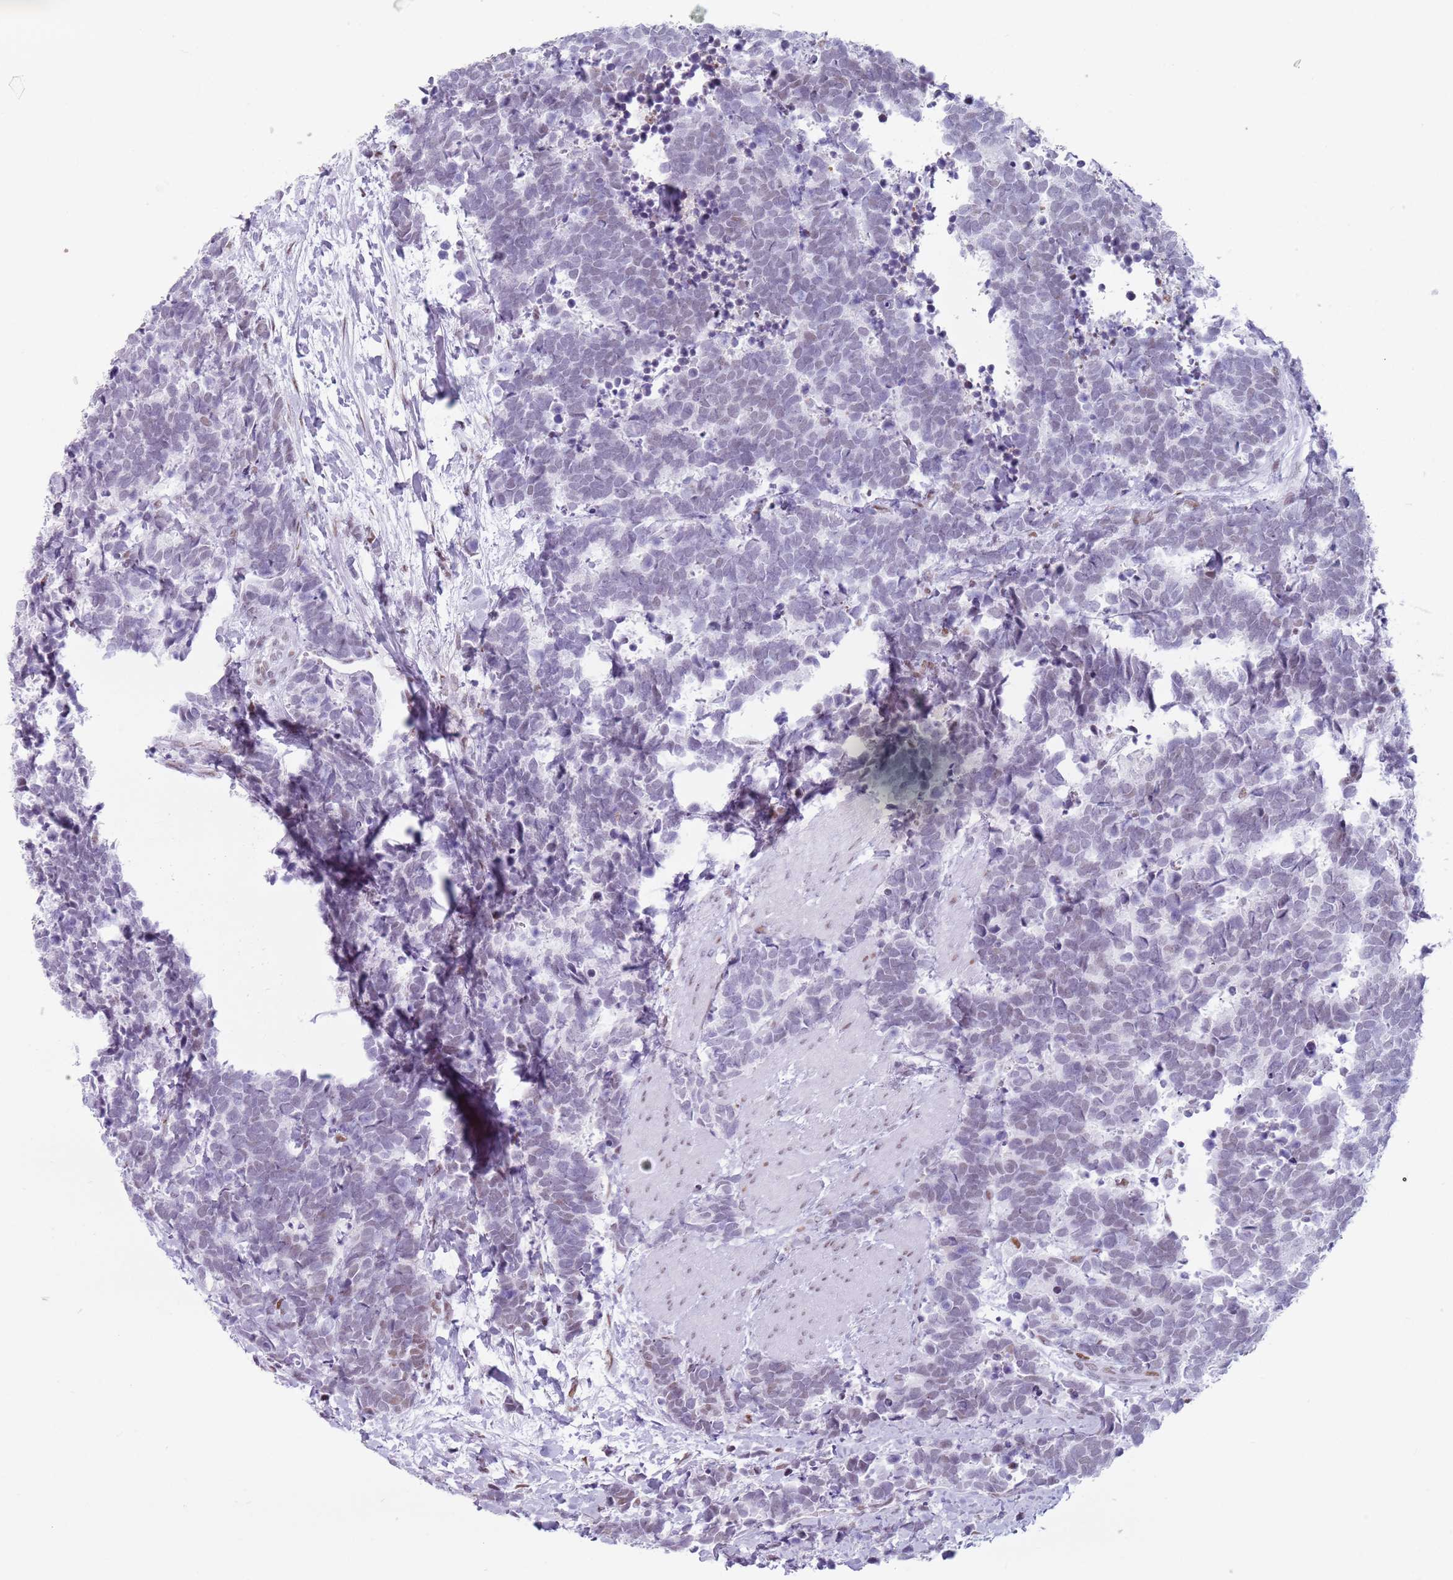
{"staining": {"intensity": "weak", "quantity": "<25%", "location": "nuclear"}, "tissue": "carcinoid", "cell_type": "Tumor cells", "image_type": "cancer", "snomed": [{"axis": "morphology", "description": "Carcinoma, NOS"}, {"axis": "morphology", "description": "Carcinoid, malignant, NOS"}, {"axis": "topography", "description": "Prostate"}], "caption": "High magnification brightfield microscopy of carcinoid stained with DAB (brown) and counterstained with hematoxylin (blue): tumor cells show no significant positivity.", "gene": "FAM104B", "patient": {"sex": "male", "age": 57}}